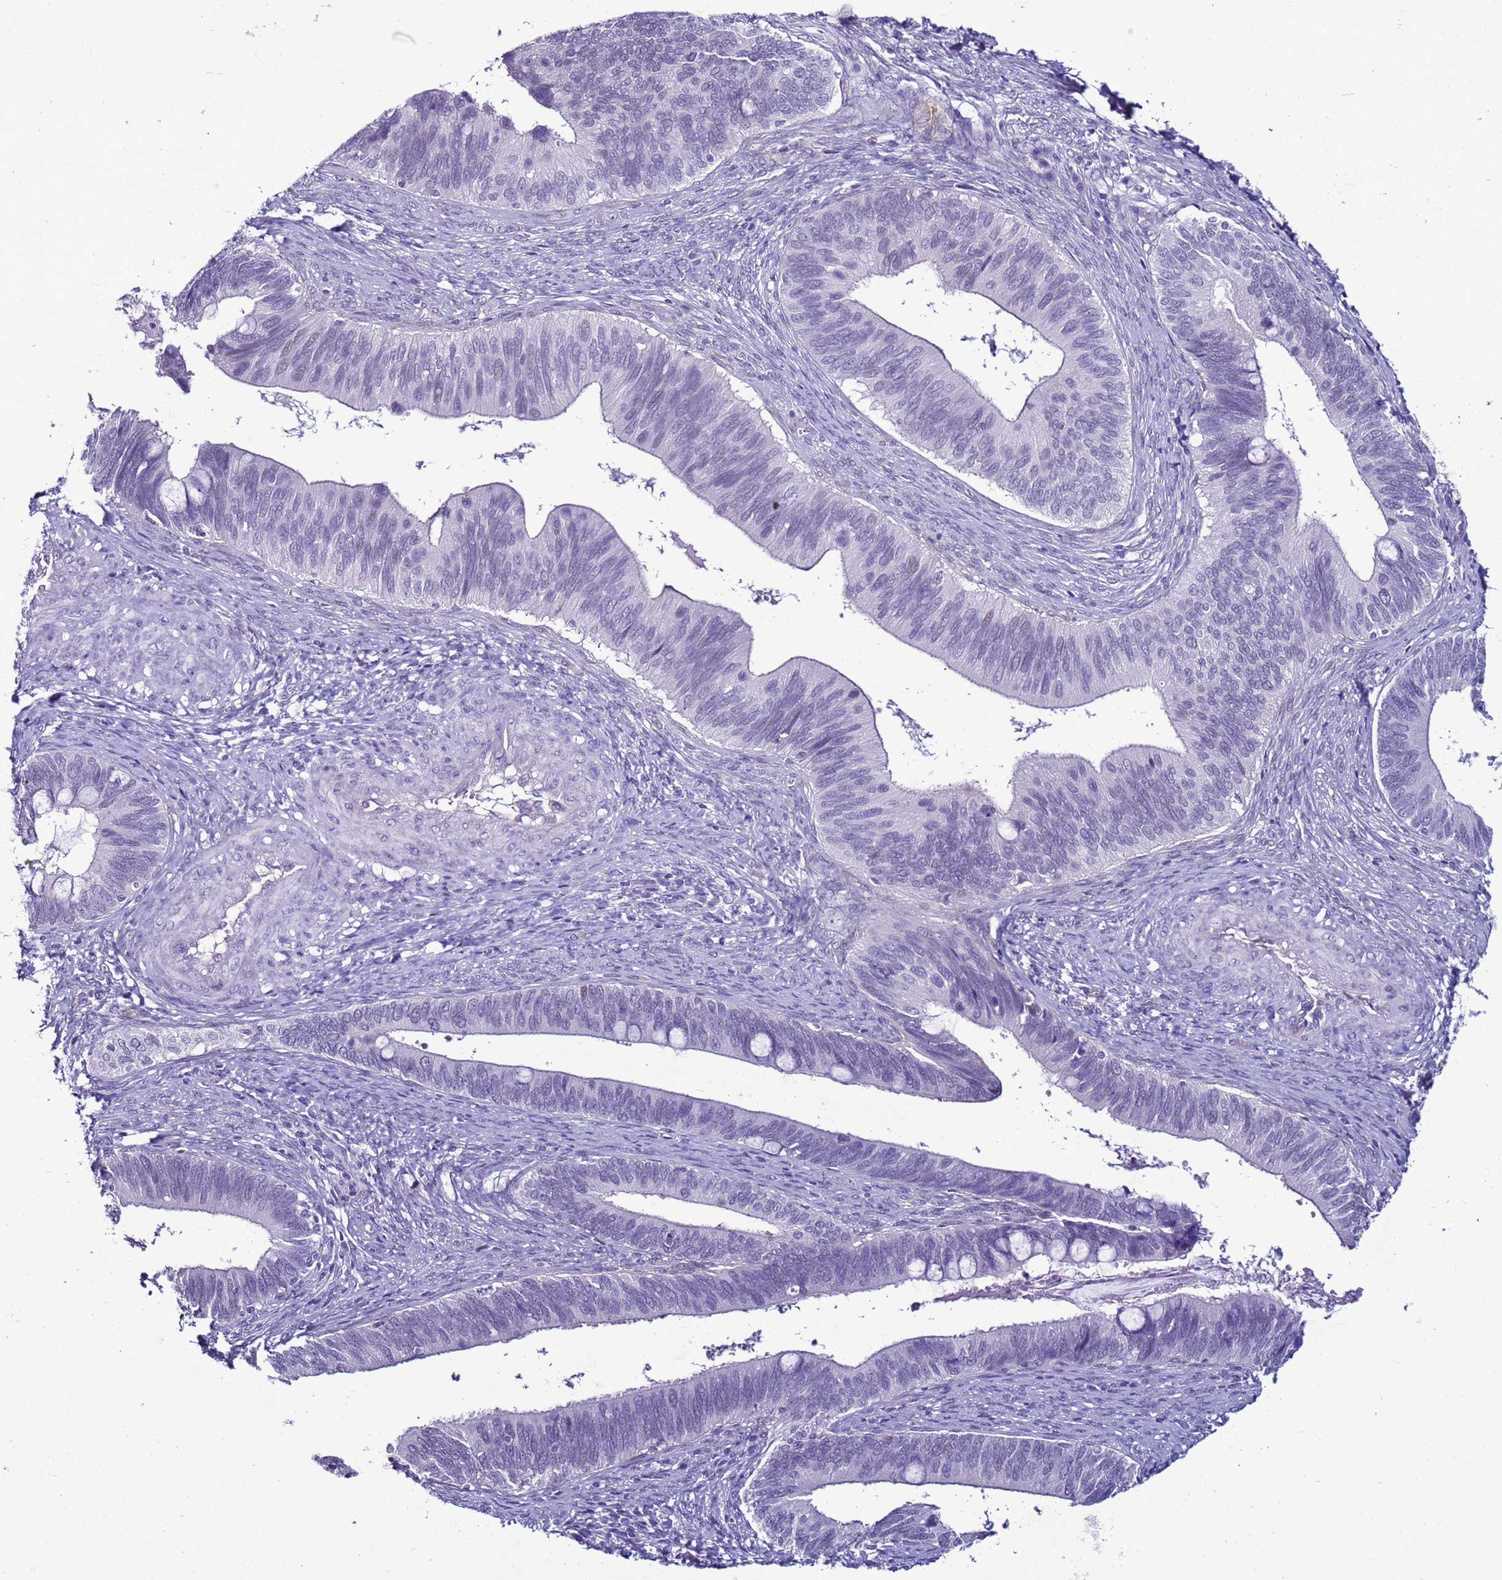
{"staining": {"intensity": "negative", "quantity": "none", "location": "none"}, "tissue": "cervical cancer", "cell_type": "Tumor cells", "image_type": "cancer", "snomed": [{"axis": "morphology", "description": "Adenocarcinoma, NOS"}, {"axis": "topography", "description": "Cervix"}], "caption": "High power microscopy histopathology image of an immunohistochemistry photomicrograph of cervical cancer (adenocarcinoma), revealing no significant staining in tumor cells.", "gene": "LRRC10B", "patient": {"sex": "female", "age": 42}}